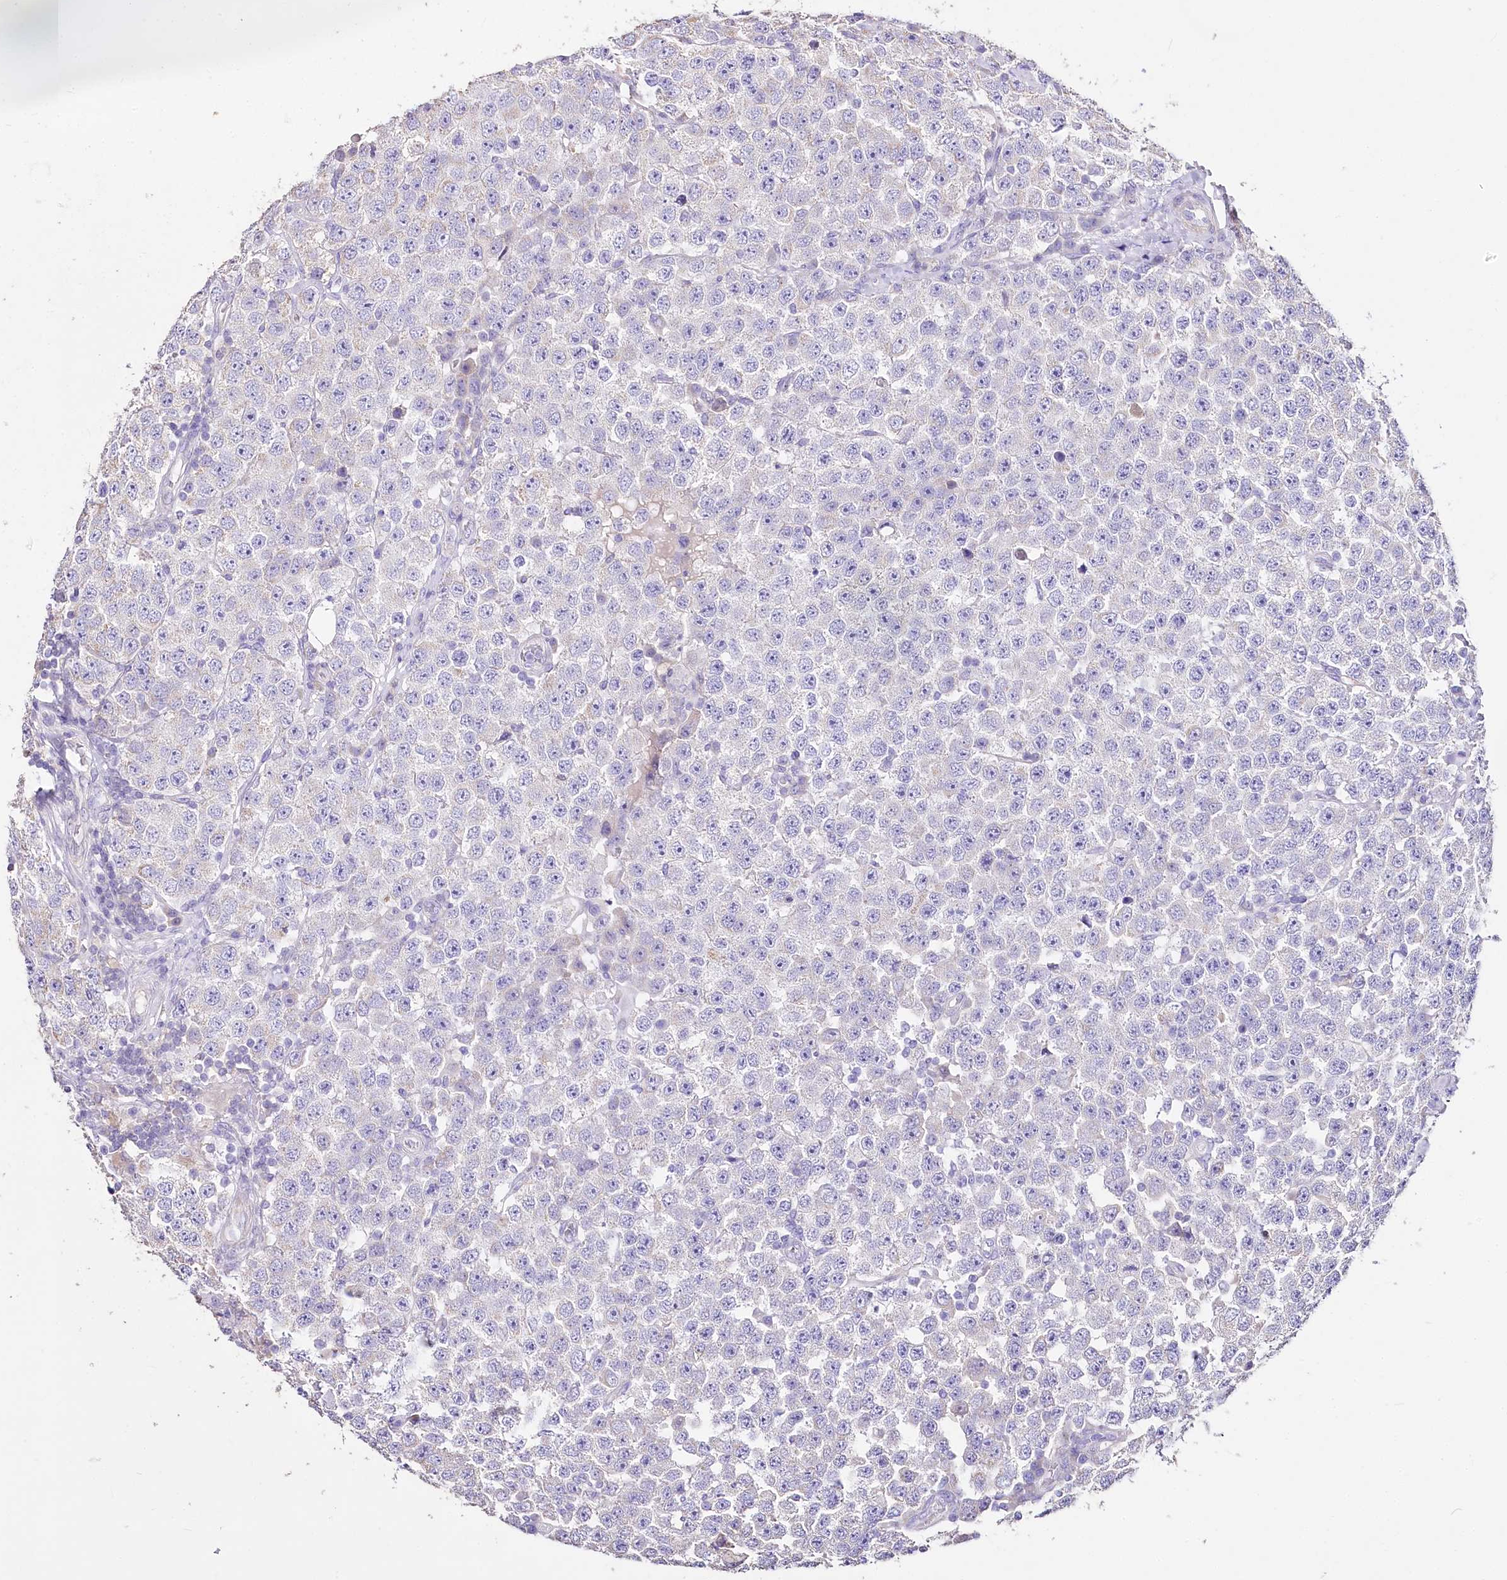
{"staining": {"intensity": "negative", "quantity": "none", "location": "none"}, "tissue": "testis cancer", "cell_type": "Tumor cells", "image_type": "cancer", "snomed": [{"axis": "morphology", "description": "Seminoma, NOS"}, {"axis": "topography", "description": "Testis"}], "caption": "DAB immunohistochemical staining of human testis cancer (seminoma) demonstrates no significant staining in tumor cells. The staining was performed using DAB (3,3'-diaminobenzidine) to visualize the protein expression in brown, while the nuclei were stained in blue with hematoxylin (Magnification: 20x).", "gene": "PTER", "patient": {"sex": "male", "age": 28}}